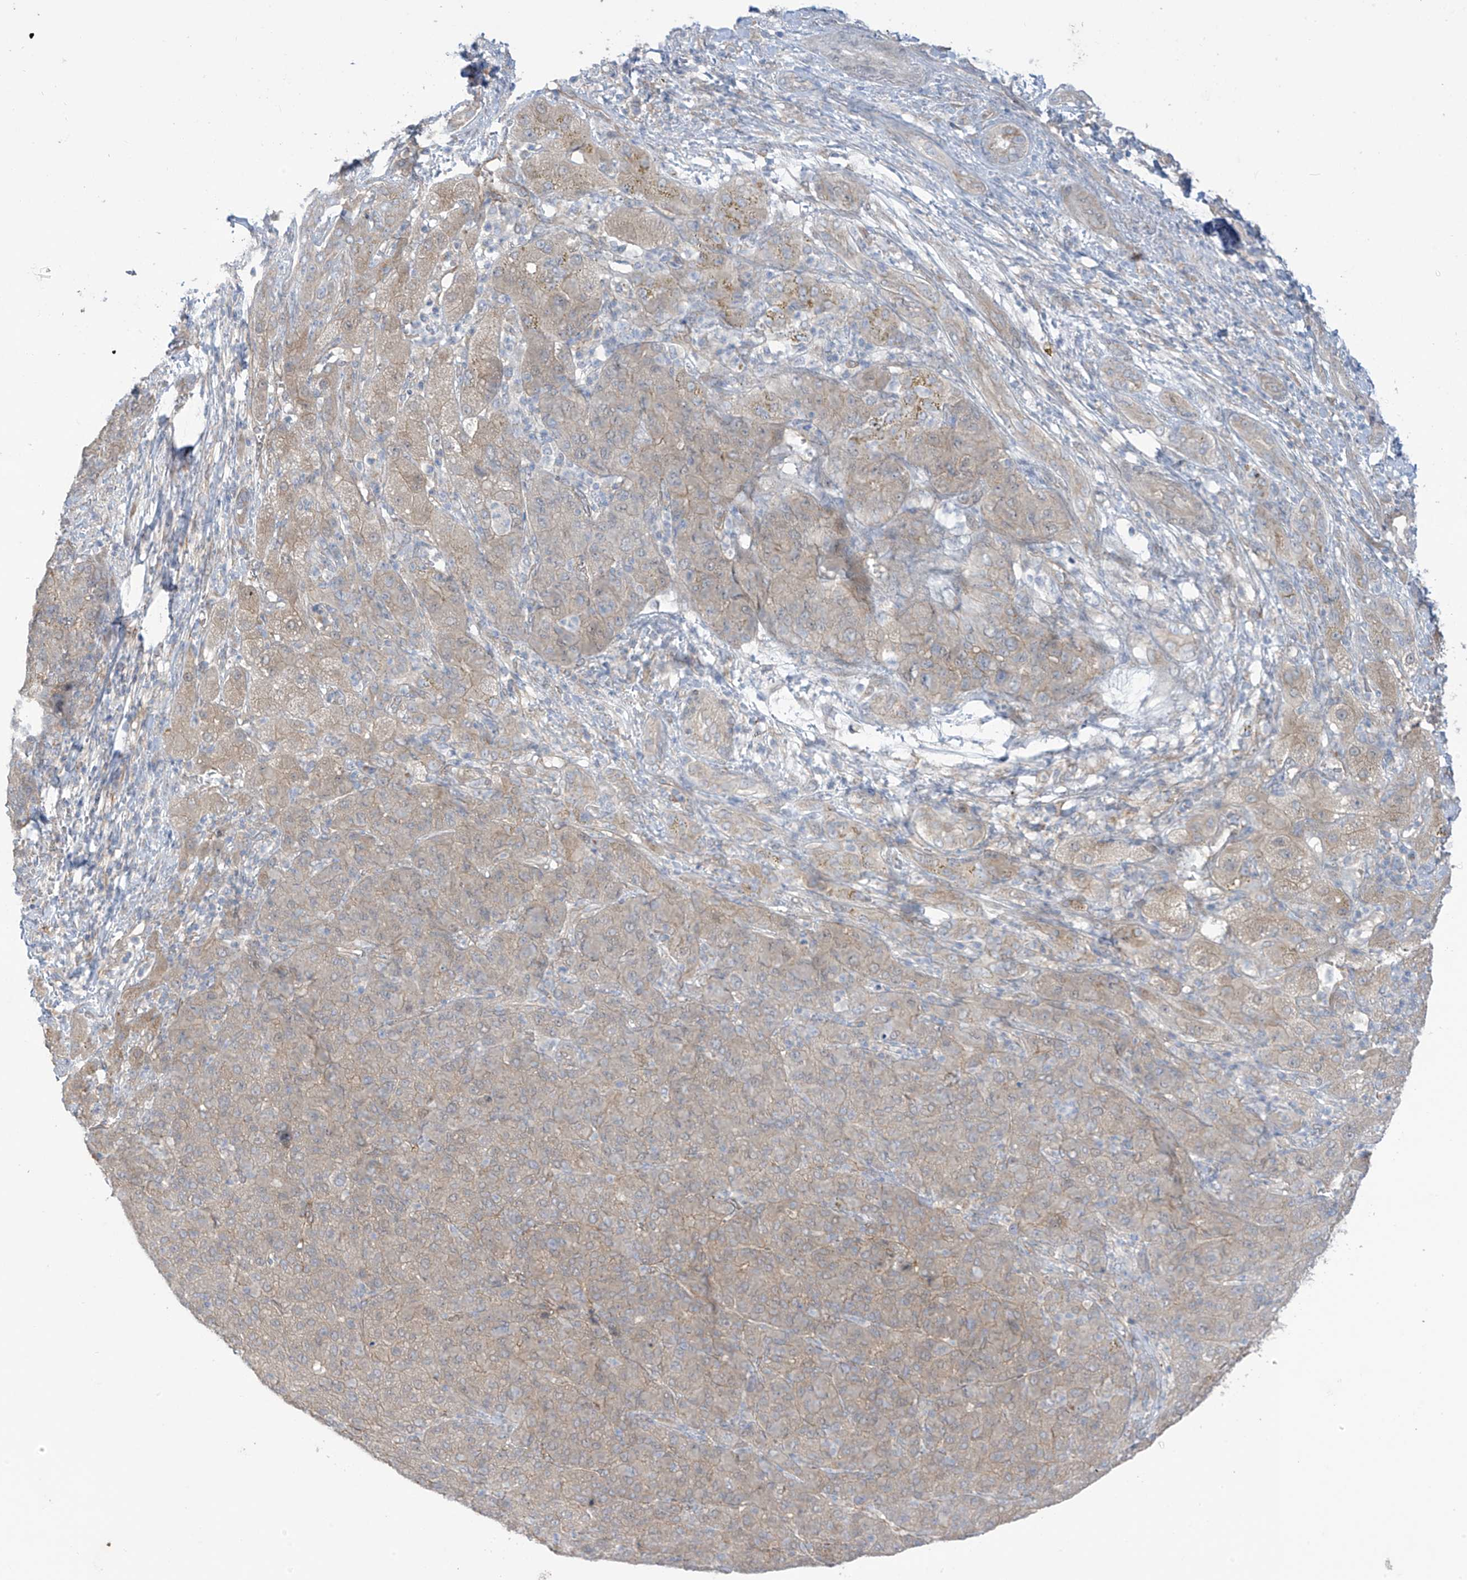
{"staining": {"intensity": "weak", "quantity": ">75%", "location": "cytoplasmic/membranous"}, "tissue": "liver cancer", "cell_type": "Tumor cells", "image_type": "cancer", "snomed": [{"axis": "morphology", "description": "Carcinoma, Hepatocellular, NOS"}, {"axis": "topography", "description": "Liver"}], "caption": "Human hepatocellular carcinoma (liver) stained with a brown dye shows weak cytoplasmic/membranous positive staining in approximately >75% of tumor cells.", "gene": "EIPR1", "patient": {"sex": "male", "age": 65}}